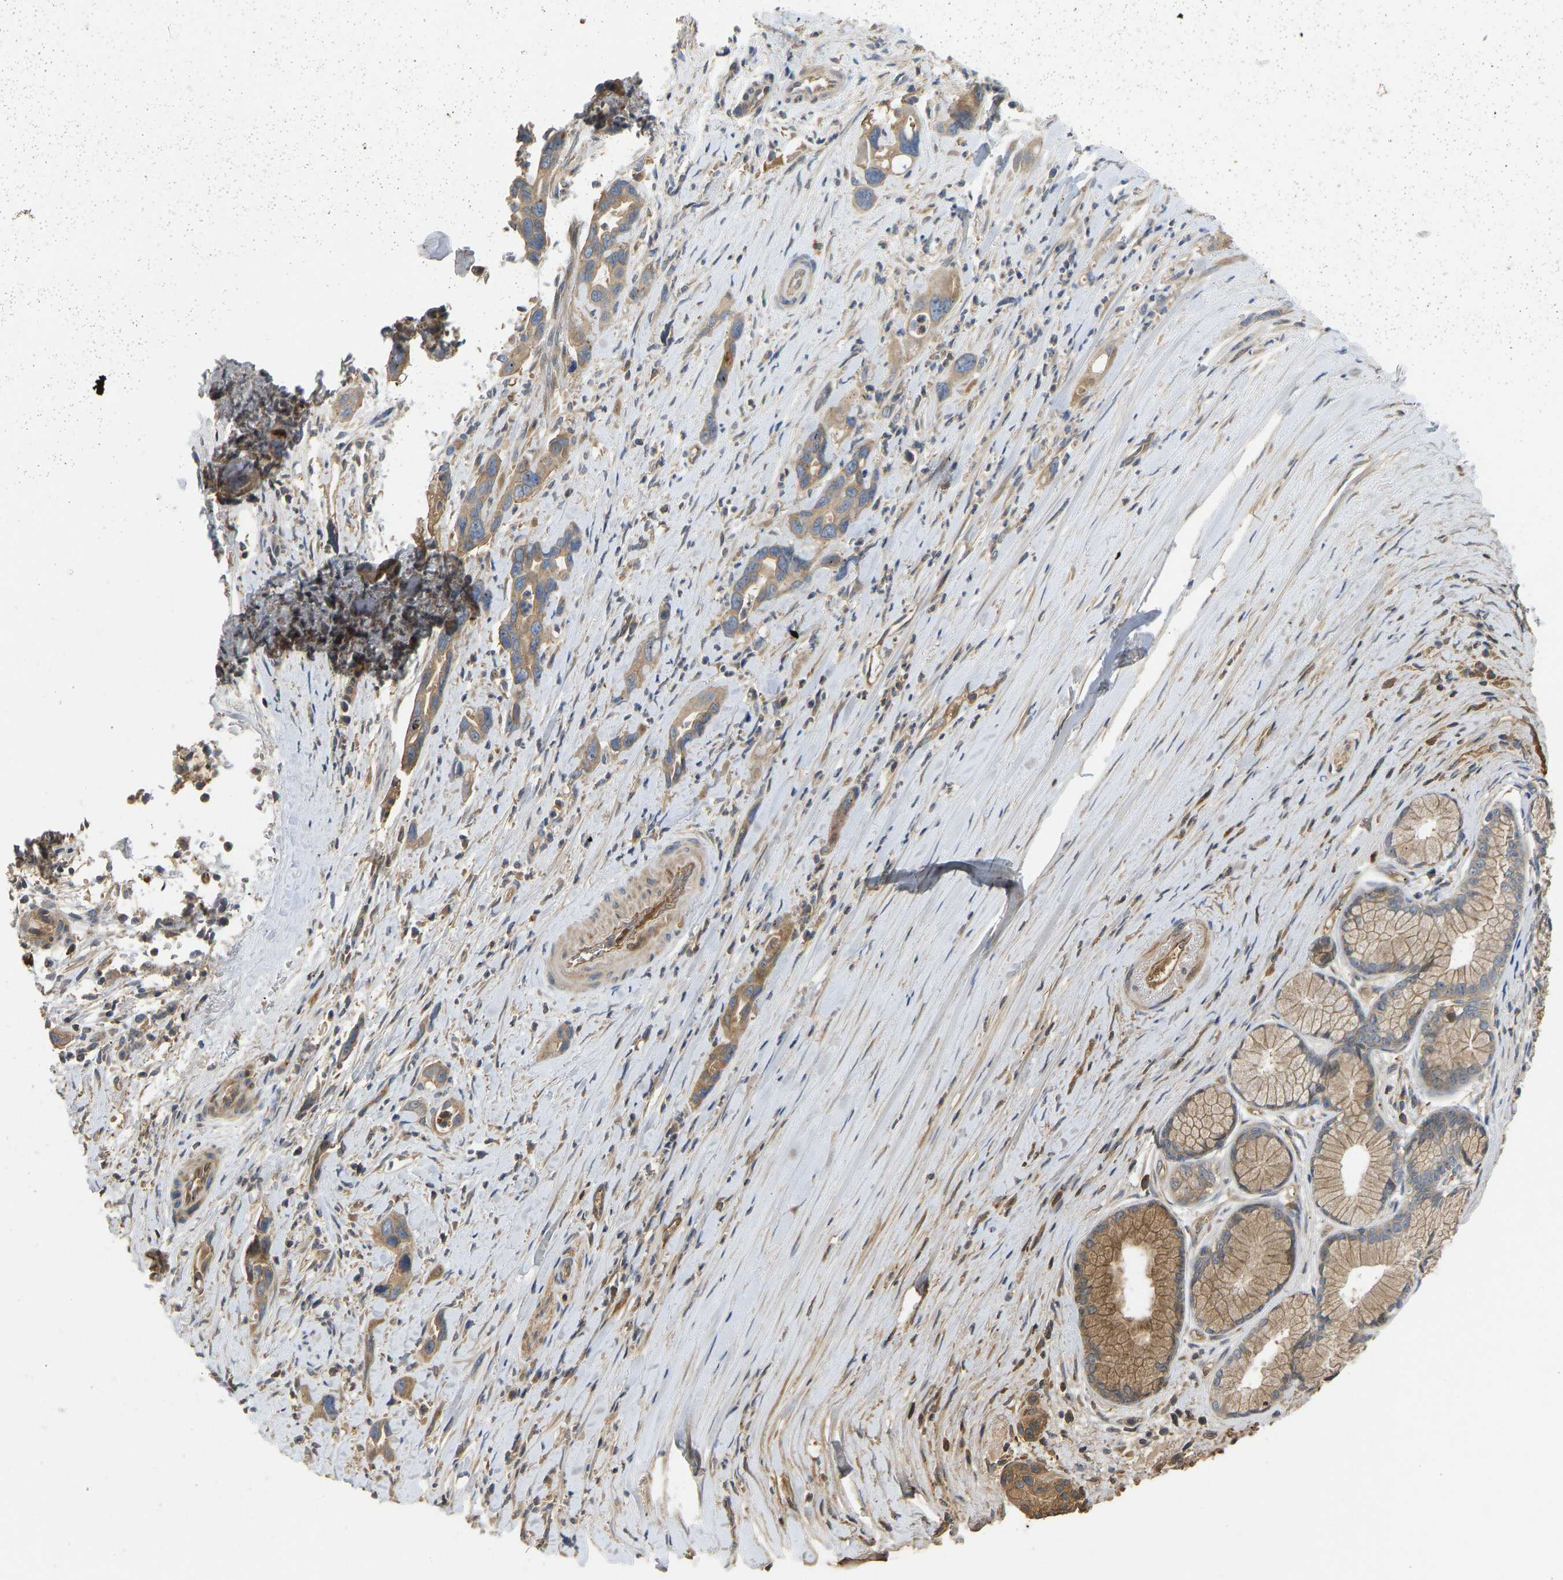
{"staining": {"intensity": "weak", "quantity": ">75%", "location": "cytoplasmic/membranous"}, "tissue": "pancreatic cancer", "cell_type": "Tumor cells", "image_type": "cancer", "snomed": [{"axis": "morphology", "description": "Adenocarcinoma, NOS"}, {"axis": "topography", "description": "Pancreas"}], "caption": "Pancreatic adenocarcinoma stained for a protein exhibits weak cytoplasmic/membranous positivity in tumor cells.", "gene": "VCPKMT", "patient": {"sex": "female", "age": 70}}